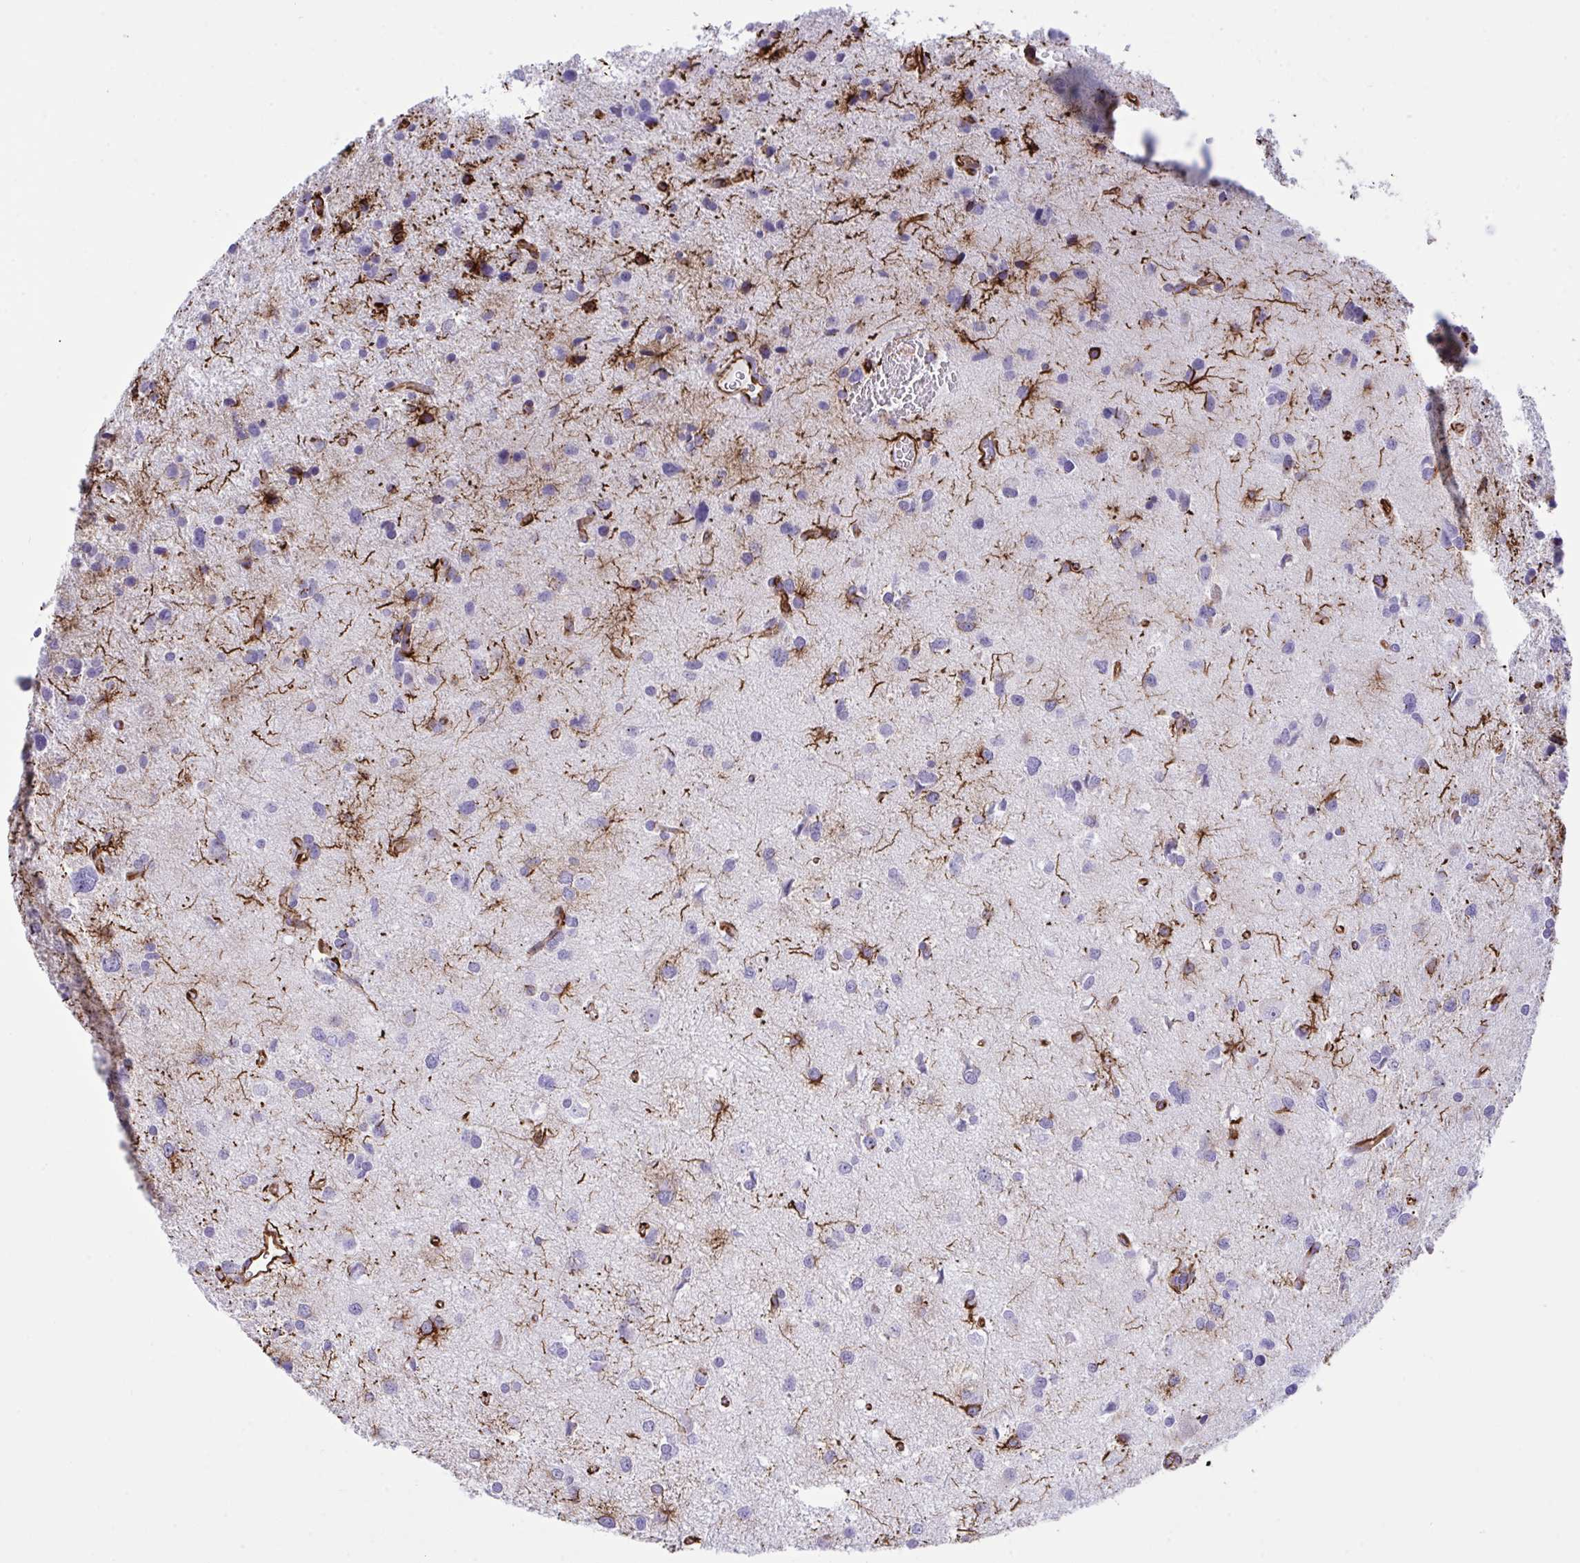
{"staining": {"intensity": "strong", "quantity": "<25%", "location": "cytoplasmic/membranous"}, "tissue": "glioma", "cell_type": "Tumor cells", "image_type": "cancer", "snomed": [{"axis": "morphology", "description": "Glioma, malignant, Low grade"}, {"axis": "topography", "description": "Brain"}], "caption": "This image exhibits immunohistochemistry (IHC) staining of malignant glioma (low-grade), with medium strong cytoplasmic/membranous expression in about <25% of tumor cells.", "gene": "SLC35B1", "patient": {"sex": "female", "age": 55}}